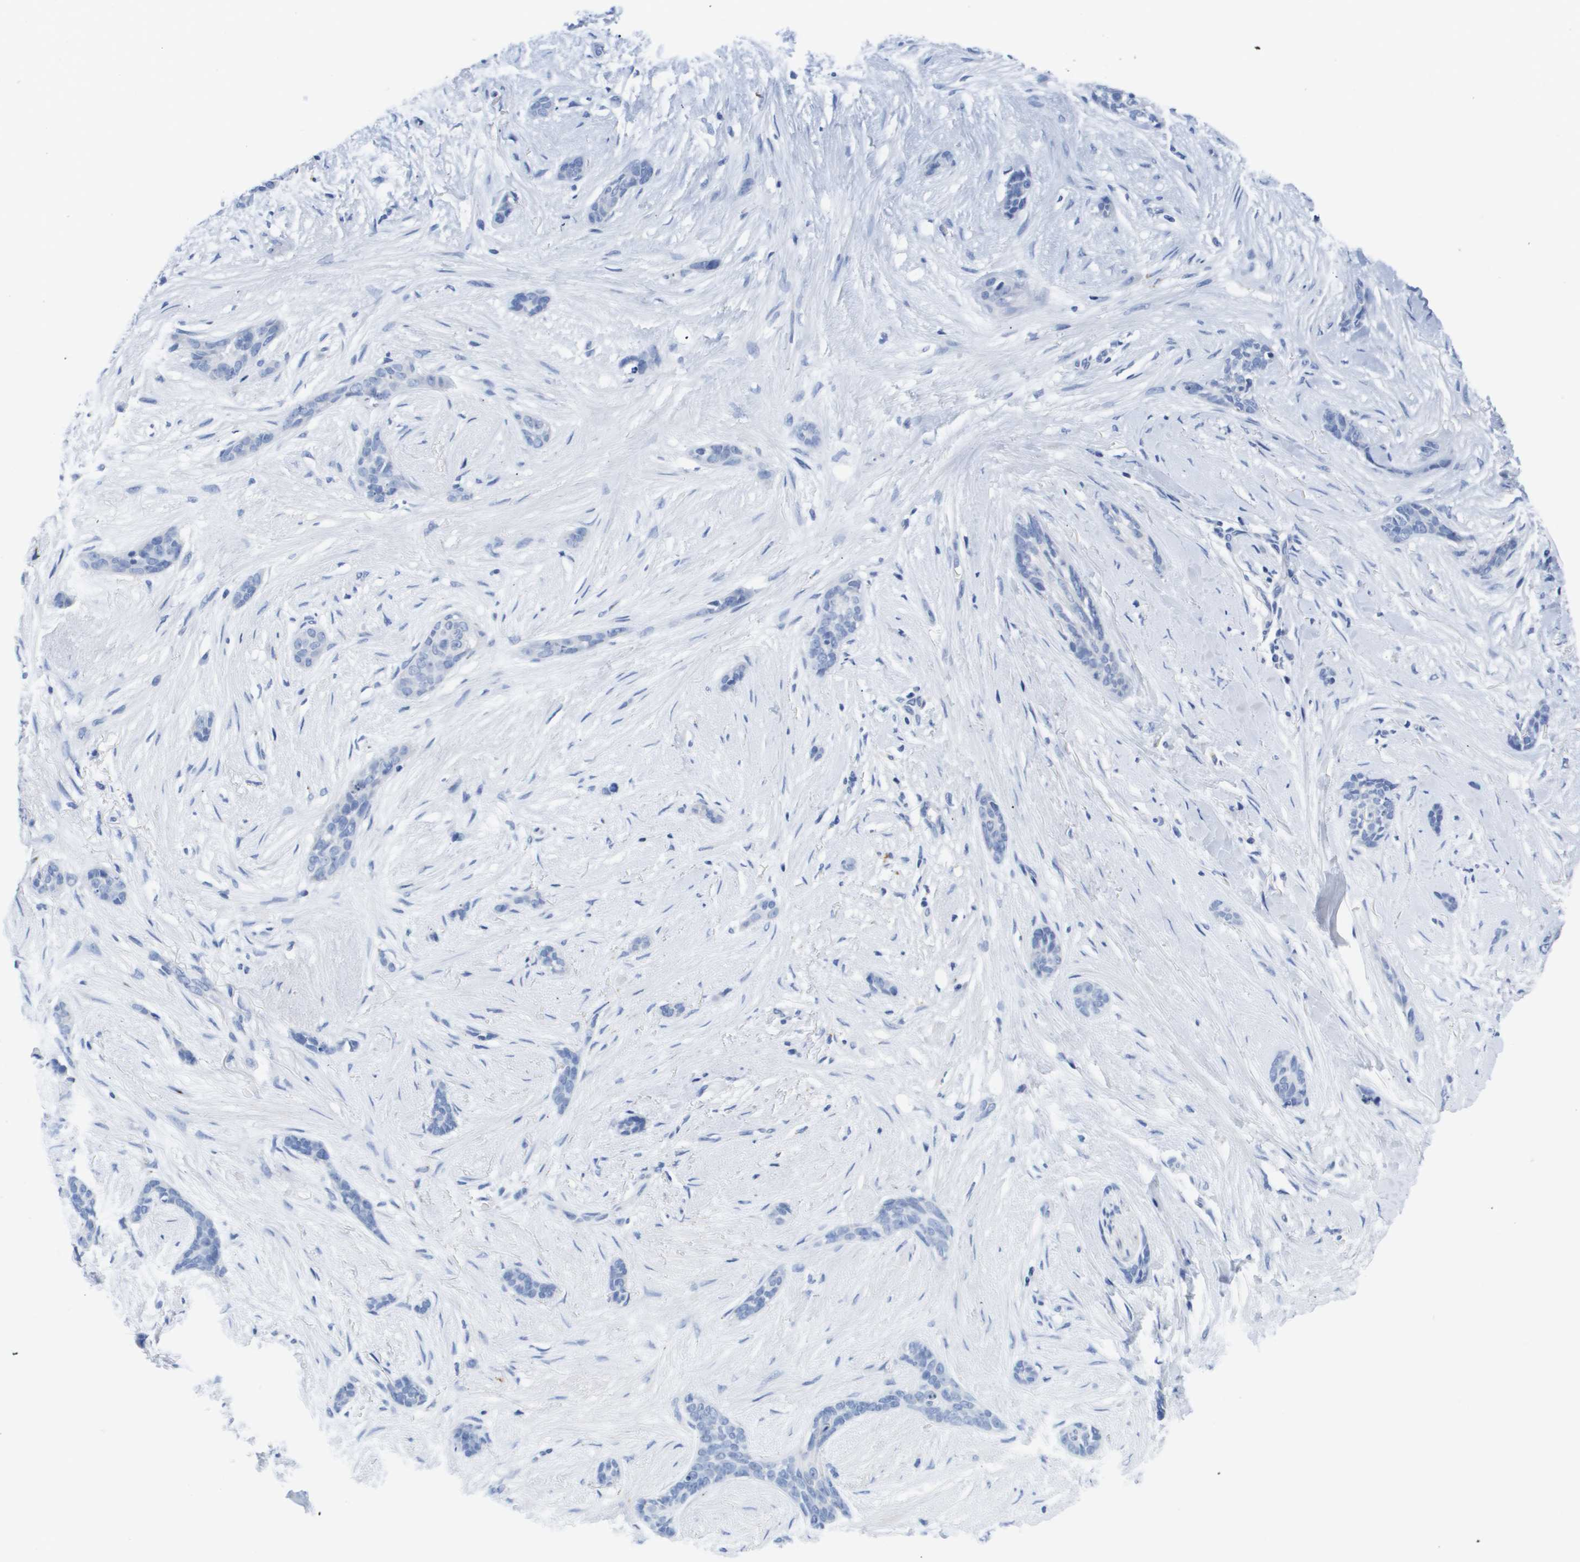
{"staining": {"intensity": "negative", "quantity": "none", "location": "none"}, "tissue": "skin cancer", "cell_type": "Tumor cells", "image_type": "cancer", "snomed": [{"axis": "morphology", "description": "Basal cell carcinoma"}, {"axis": "morphology", "description": "Adnexal tumor, benign"}, {"axis": "topography", "description": "Skin"}], "caption": "IHC image of neoplastic tissue: skin cancer stained with DAB (3,3'-diaminobenzidine) displays no significant protein expression in tumor cells. Brightfield microscopy of immunohistochemistry (IHC) stained with DAB (brown) and hematoxylin (blue), captured at high magnification.", "gene": "MS4A1", "patient": {"sex": "female", "age": 42}}